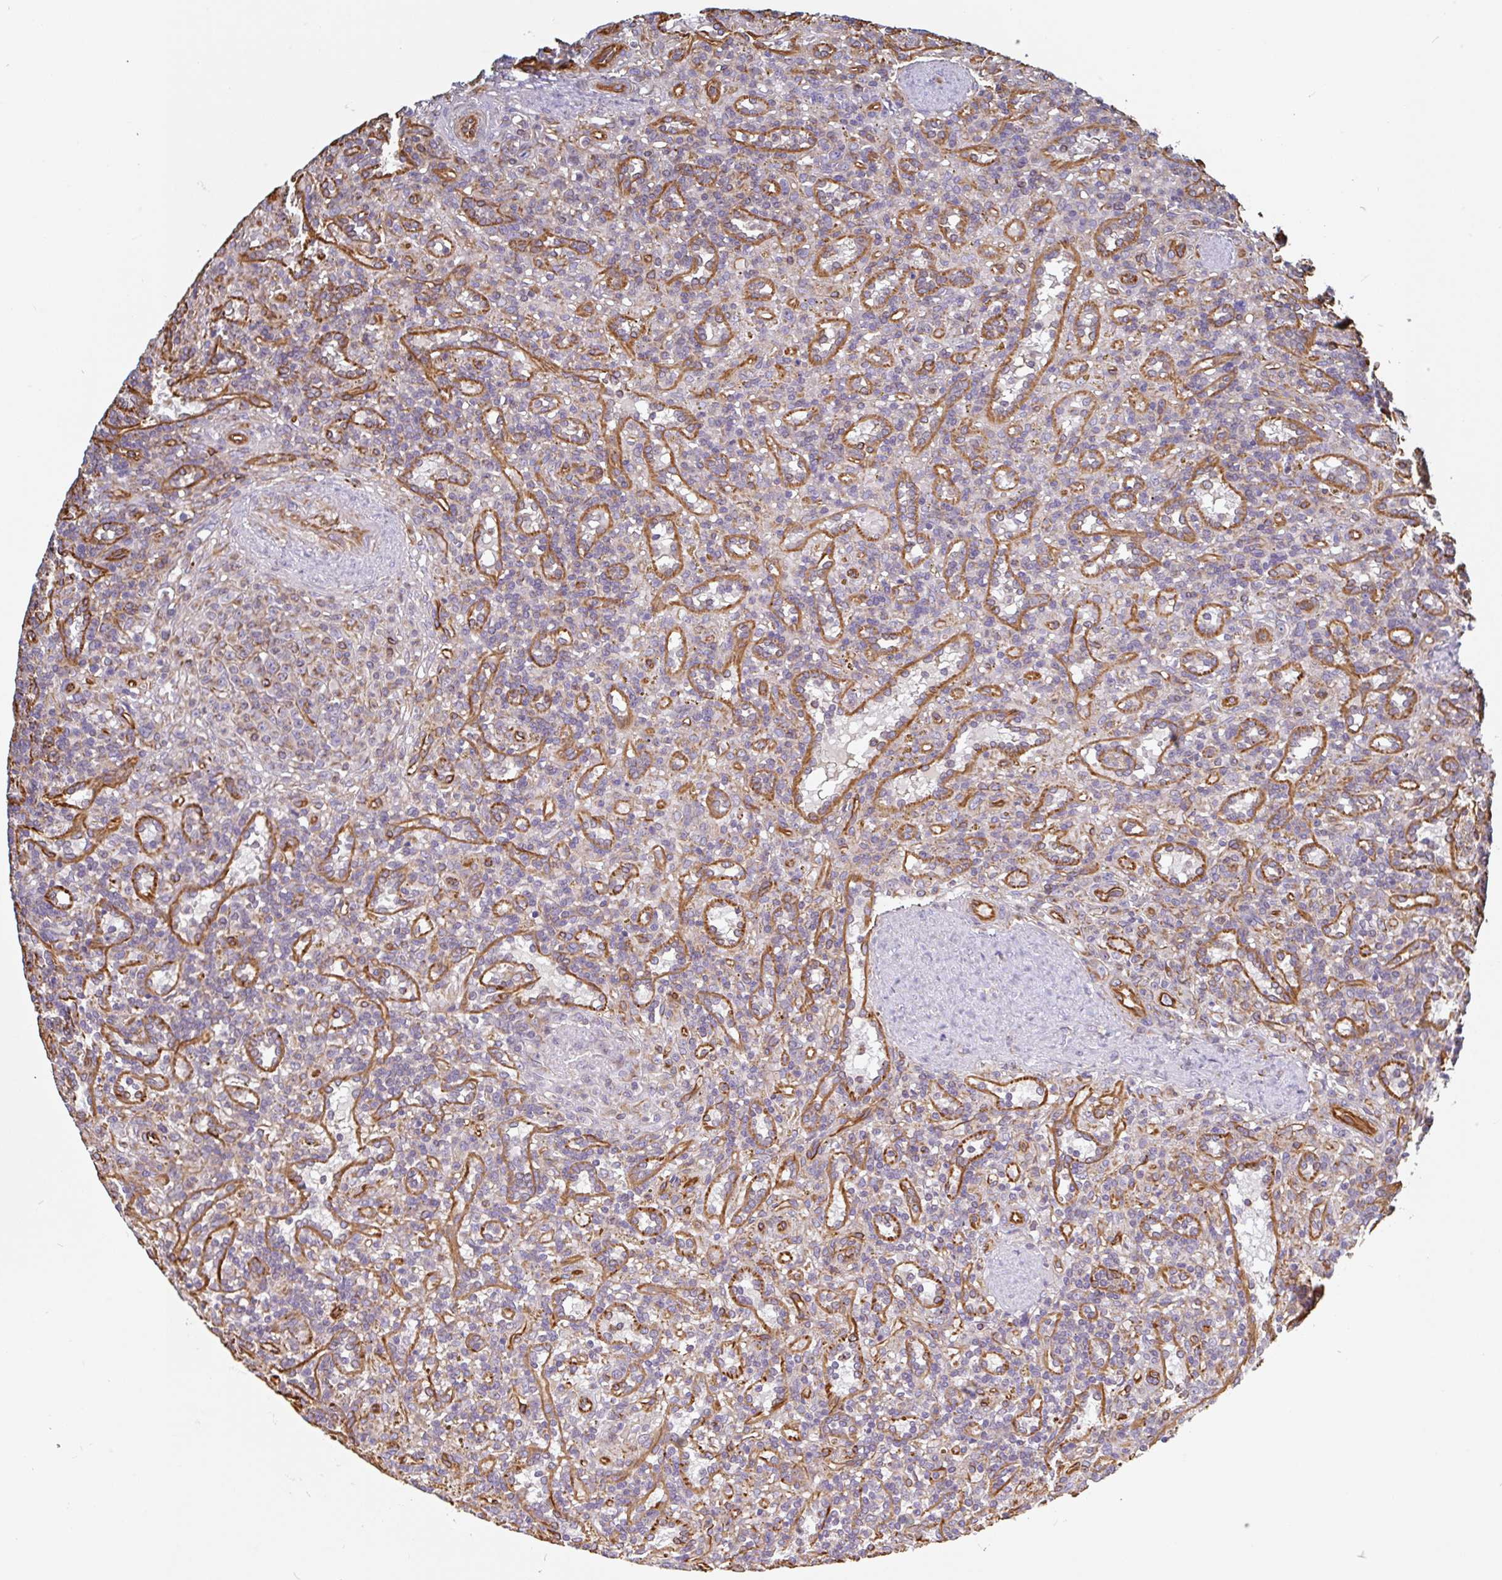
{"staining": {"intensity": "negative", "quantity": "none", "location": "none"}, "tissue": "lymphoma", "cell_type": "Tumor cells", "image_type": "cancer", "snomed": [{"axis": "morphology", "description": "Malignant lymphoma, non-Hodgkin's type, Low grade"}, {"axis": "topography", "description": "Spleen"}], "caption": "The image shows no staining of tumor cells in lymphoma.", "gene": "PPFIA1", "patient": {"sex": "male", "age": 67}}